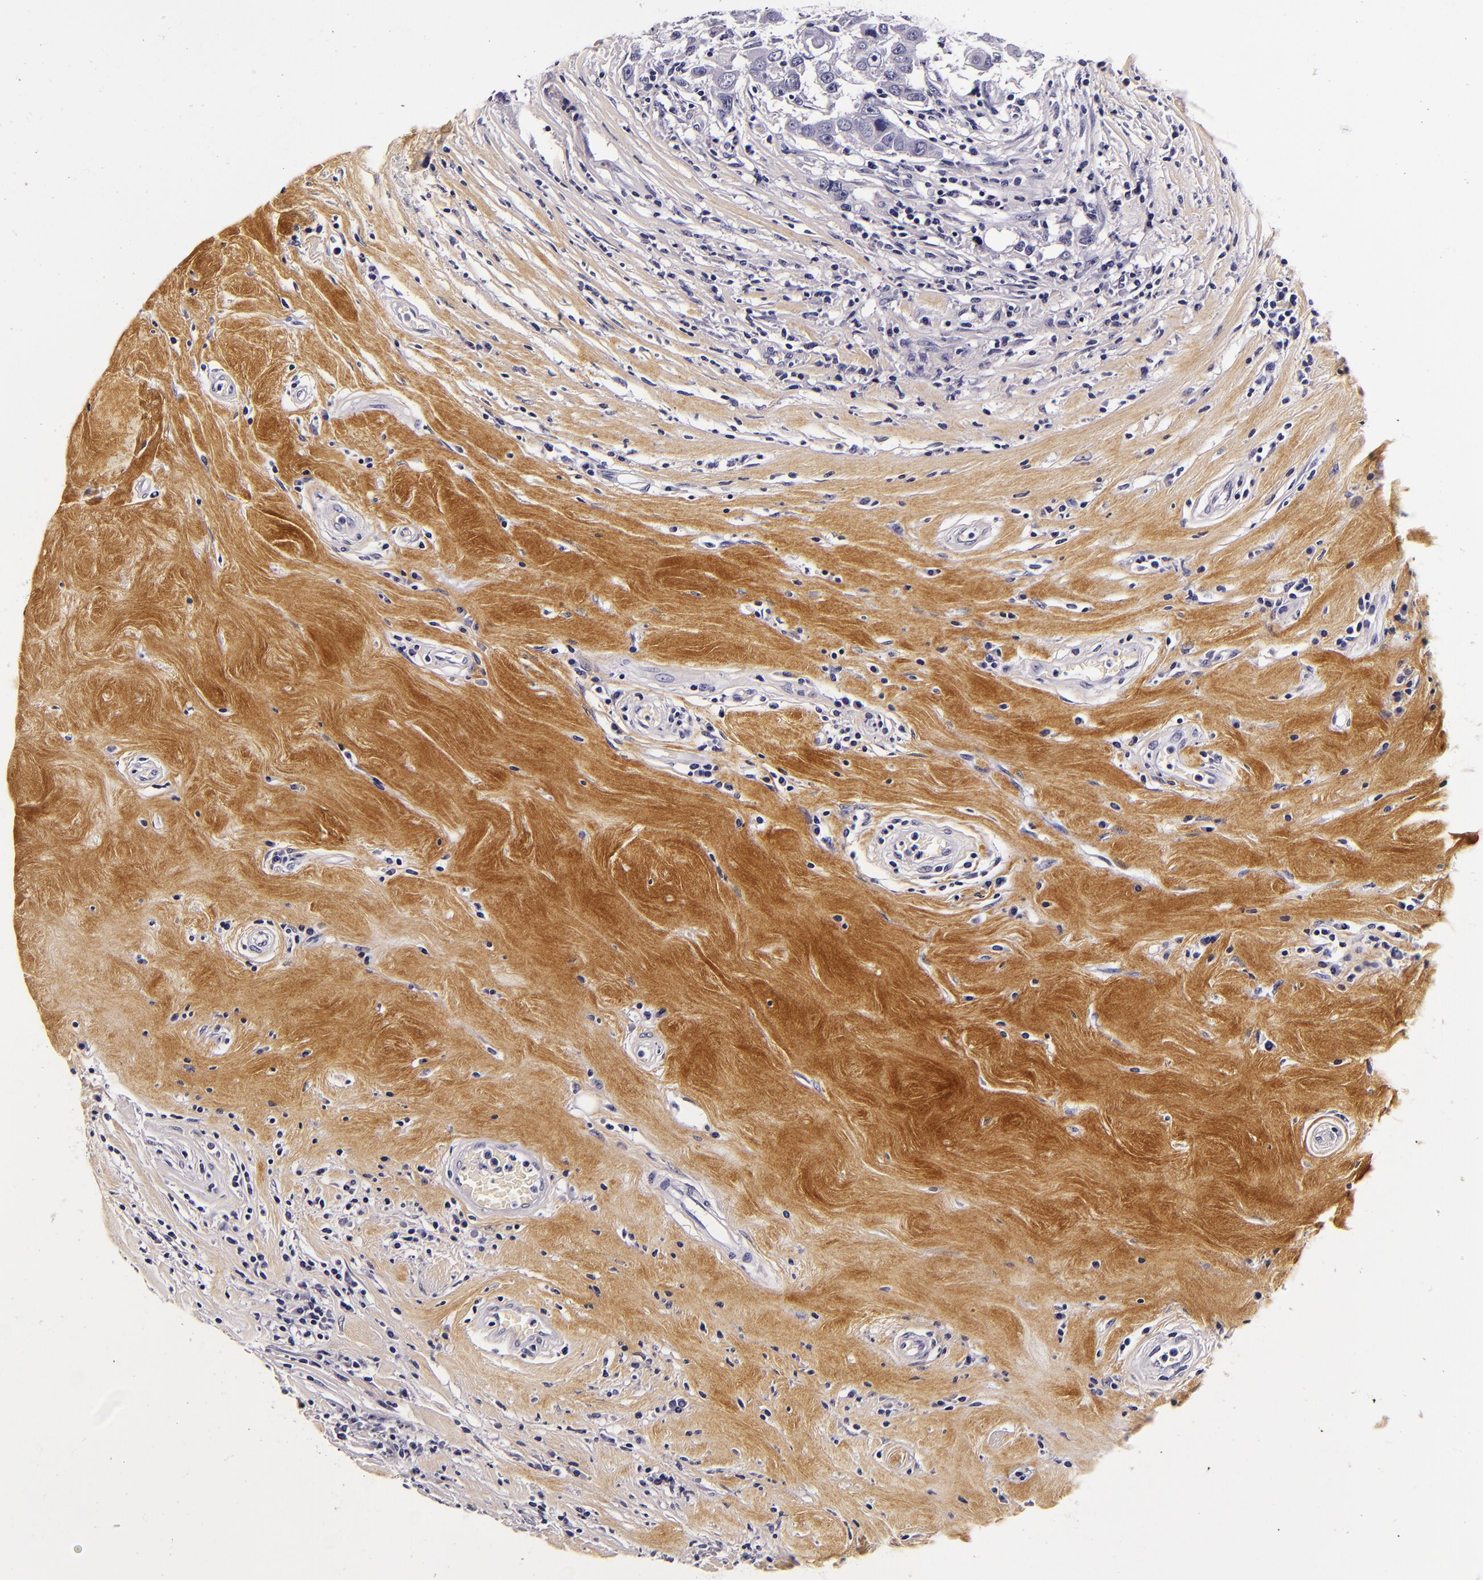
{"staining": {"intensity": "negative", "quantity": "none", "location": "none"}, "tissue": "breast cancer", "cell_type": "Tumor cells", "image_type": "cancer", "snomed": [{"axis": "morphology", "description": "Duct carcinoma"}, {"axis": "topography", "description": "Breast"}], "caption": "Tumor cells are negative for protein expression in human breast cancer. Brightfield microscopy of immunohistochemistry stained with DAB (3,3'-diaminobenzidine) (brown) and hematoxylin (blue), captured at high magnification.", "gene": "FBN1", "patient": {"sex": "female", "age": 27}}